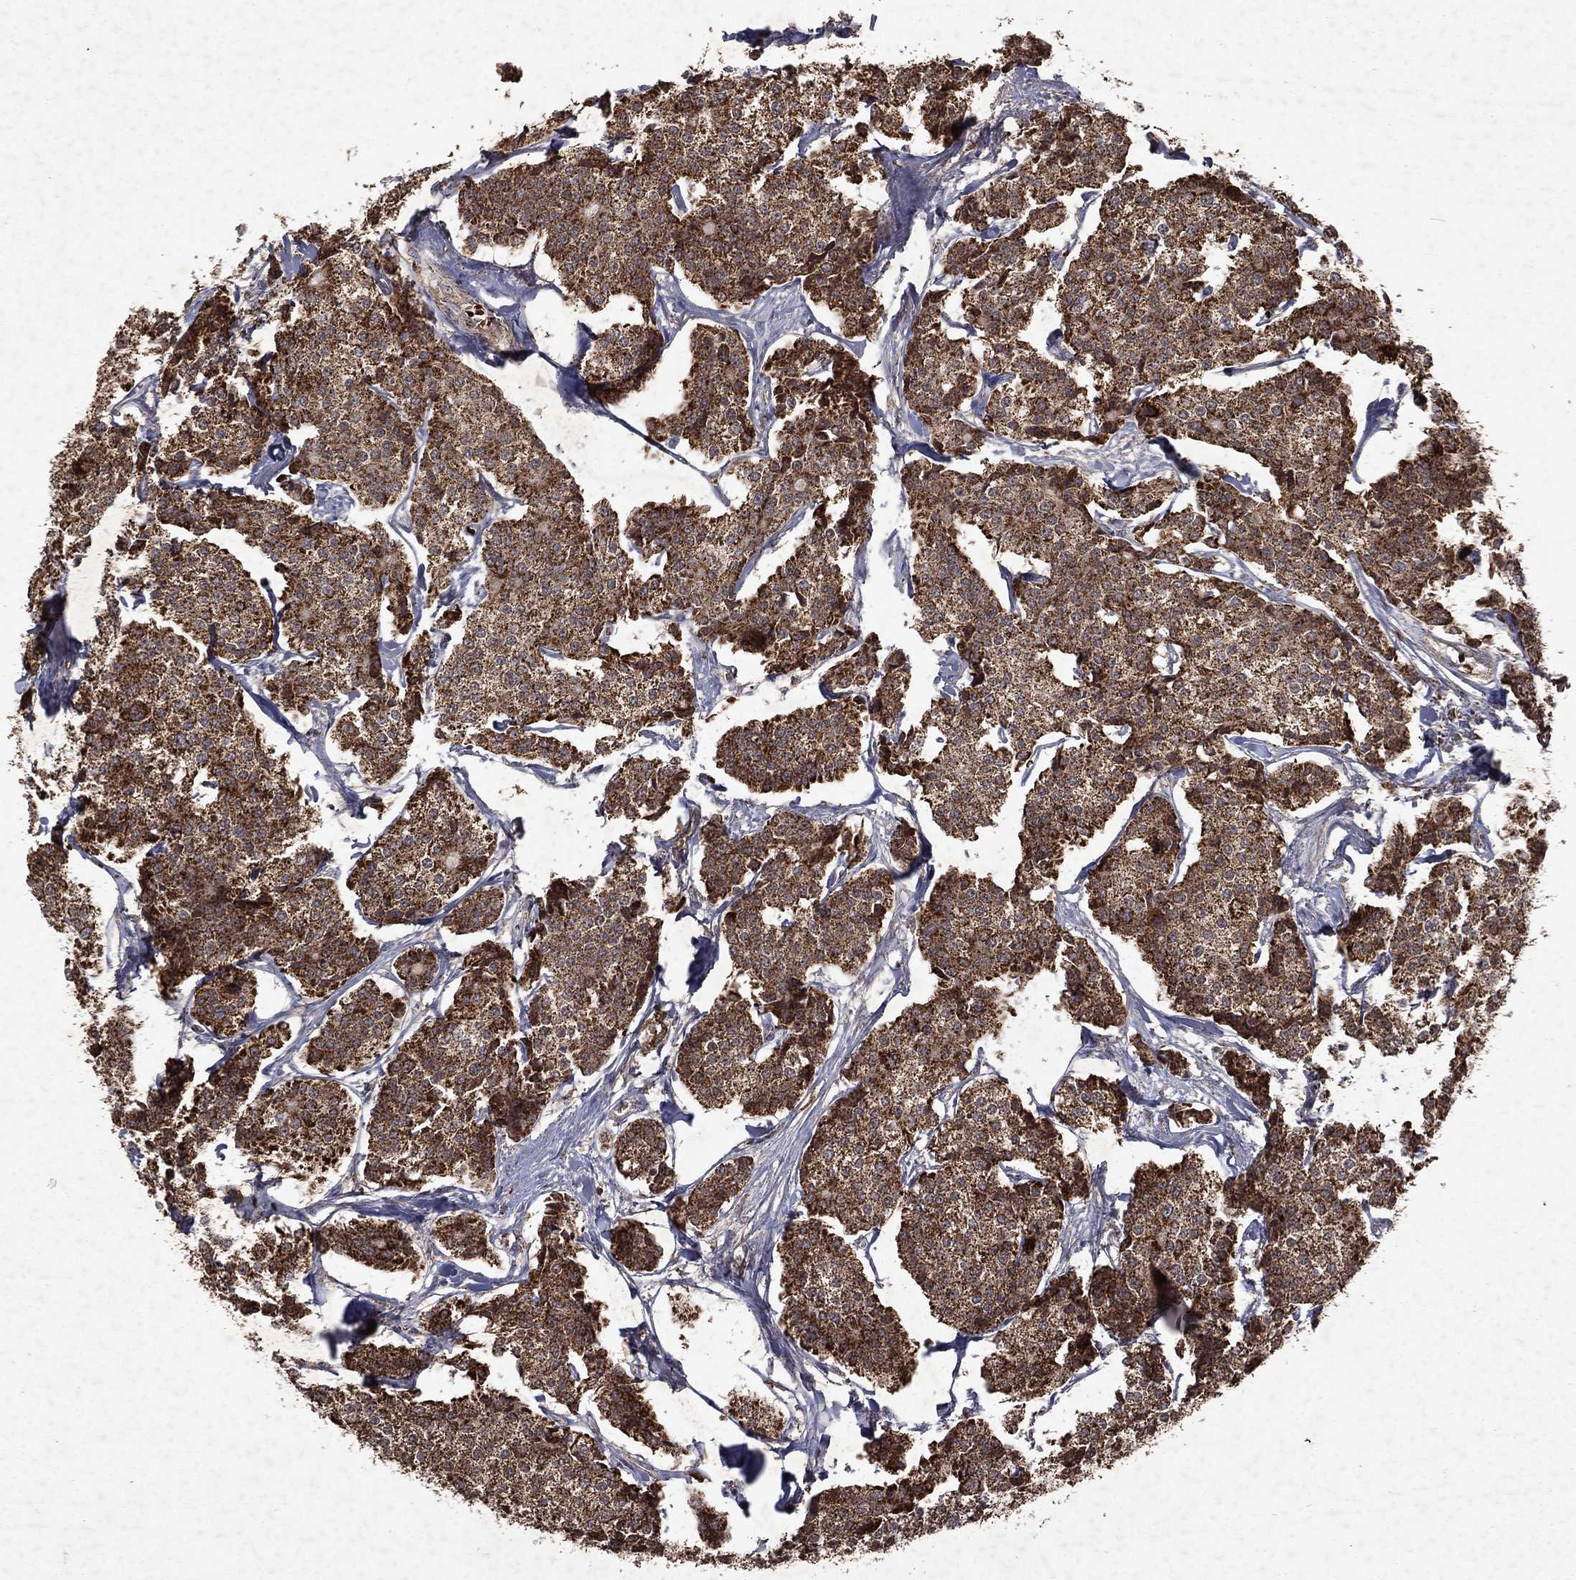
{"staining": {"intensity": "strong", "quantity": ">75%", "location": "cytoplasmic/membranous"}, "tissue": "carcinoid", "cell_type": "Tumor cells", "image_type": "cancer", "snomed": [{"axis": "morphology", "description": "Carcinoid, malignant, NOS"}, {"axis": "topography", "description": "Small intestine"}], "caption": "Immunohistochemistry (IHC) (DAB (3,3'-diaminobenzidine)) staining of carcinoid shows strong cytoplasmic/membranous protein staining in approximately >75% of tumor cells. (IHC, brightfield microscopy, high magnification).", "gene": "PYROXD2", "patient": {"sex": "female", "age": 65}}